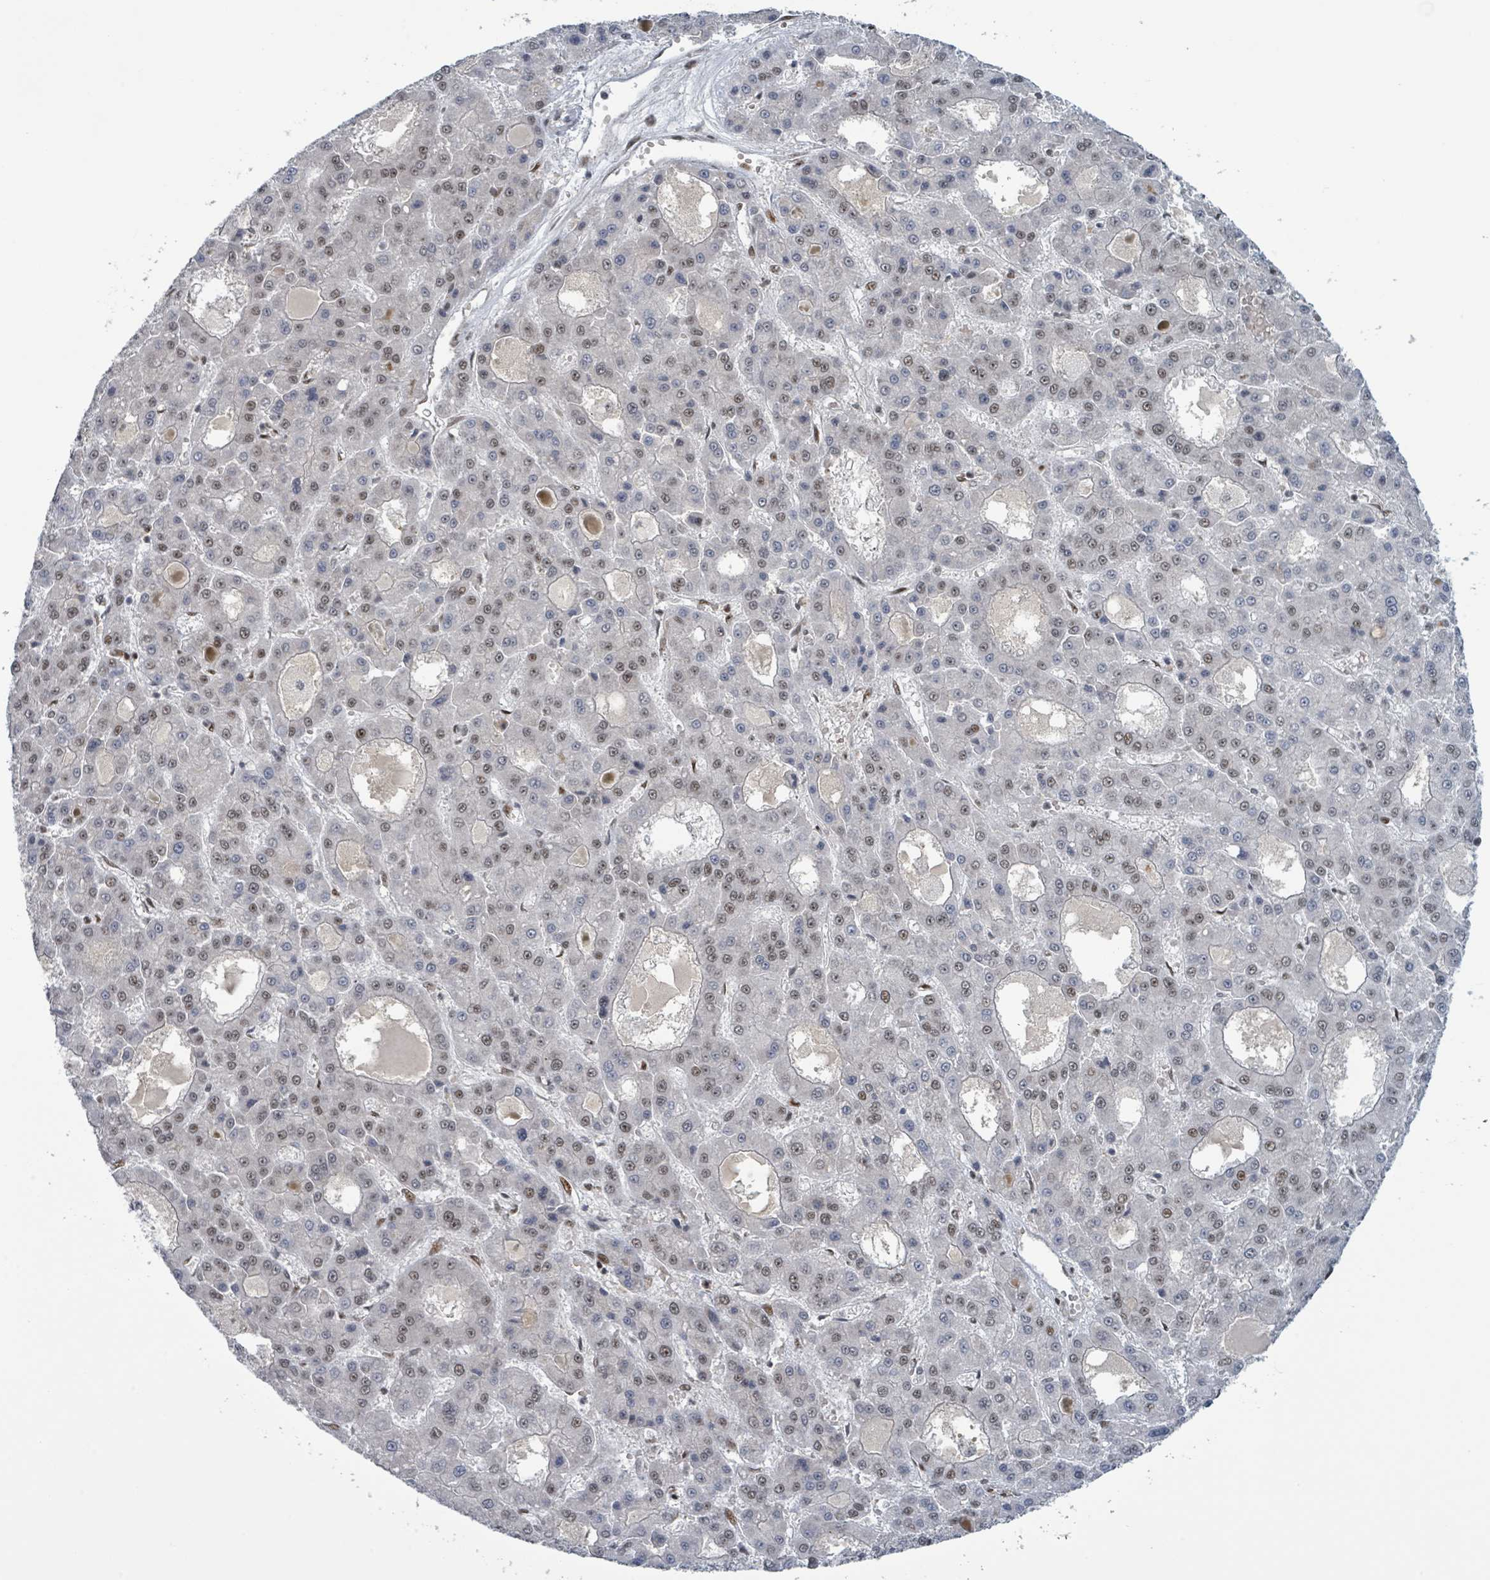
{"staining": {"intensity": "moderate", "quantity": "<25%", "location": "nuclear"}, "tissue": "liver cancer", "cell_type": "Tumor cells", "image_type": "cancer", "snomed": [{"axis": "morphology", "description": "Carcinoma, Hepatocellular, NOS"}, {"axis": "topography", "description": "Liver"}], "caption": "DAB (3,3'-diaminobenzidine) immunohistochemical staining of human hepatocellular carcinoma (liver) reveals moderate nuclear protein staining in approximately <25% of tumor cells.", "gene": "KLF3", "patient": {"sex": "male", "age": 70}}